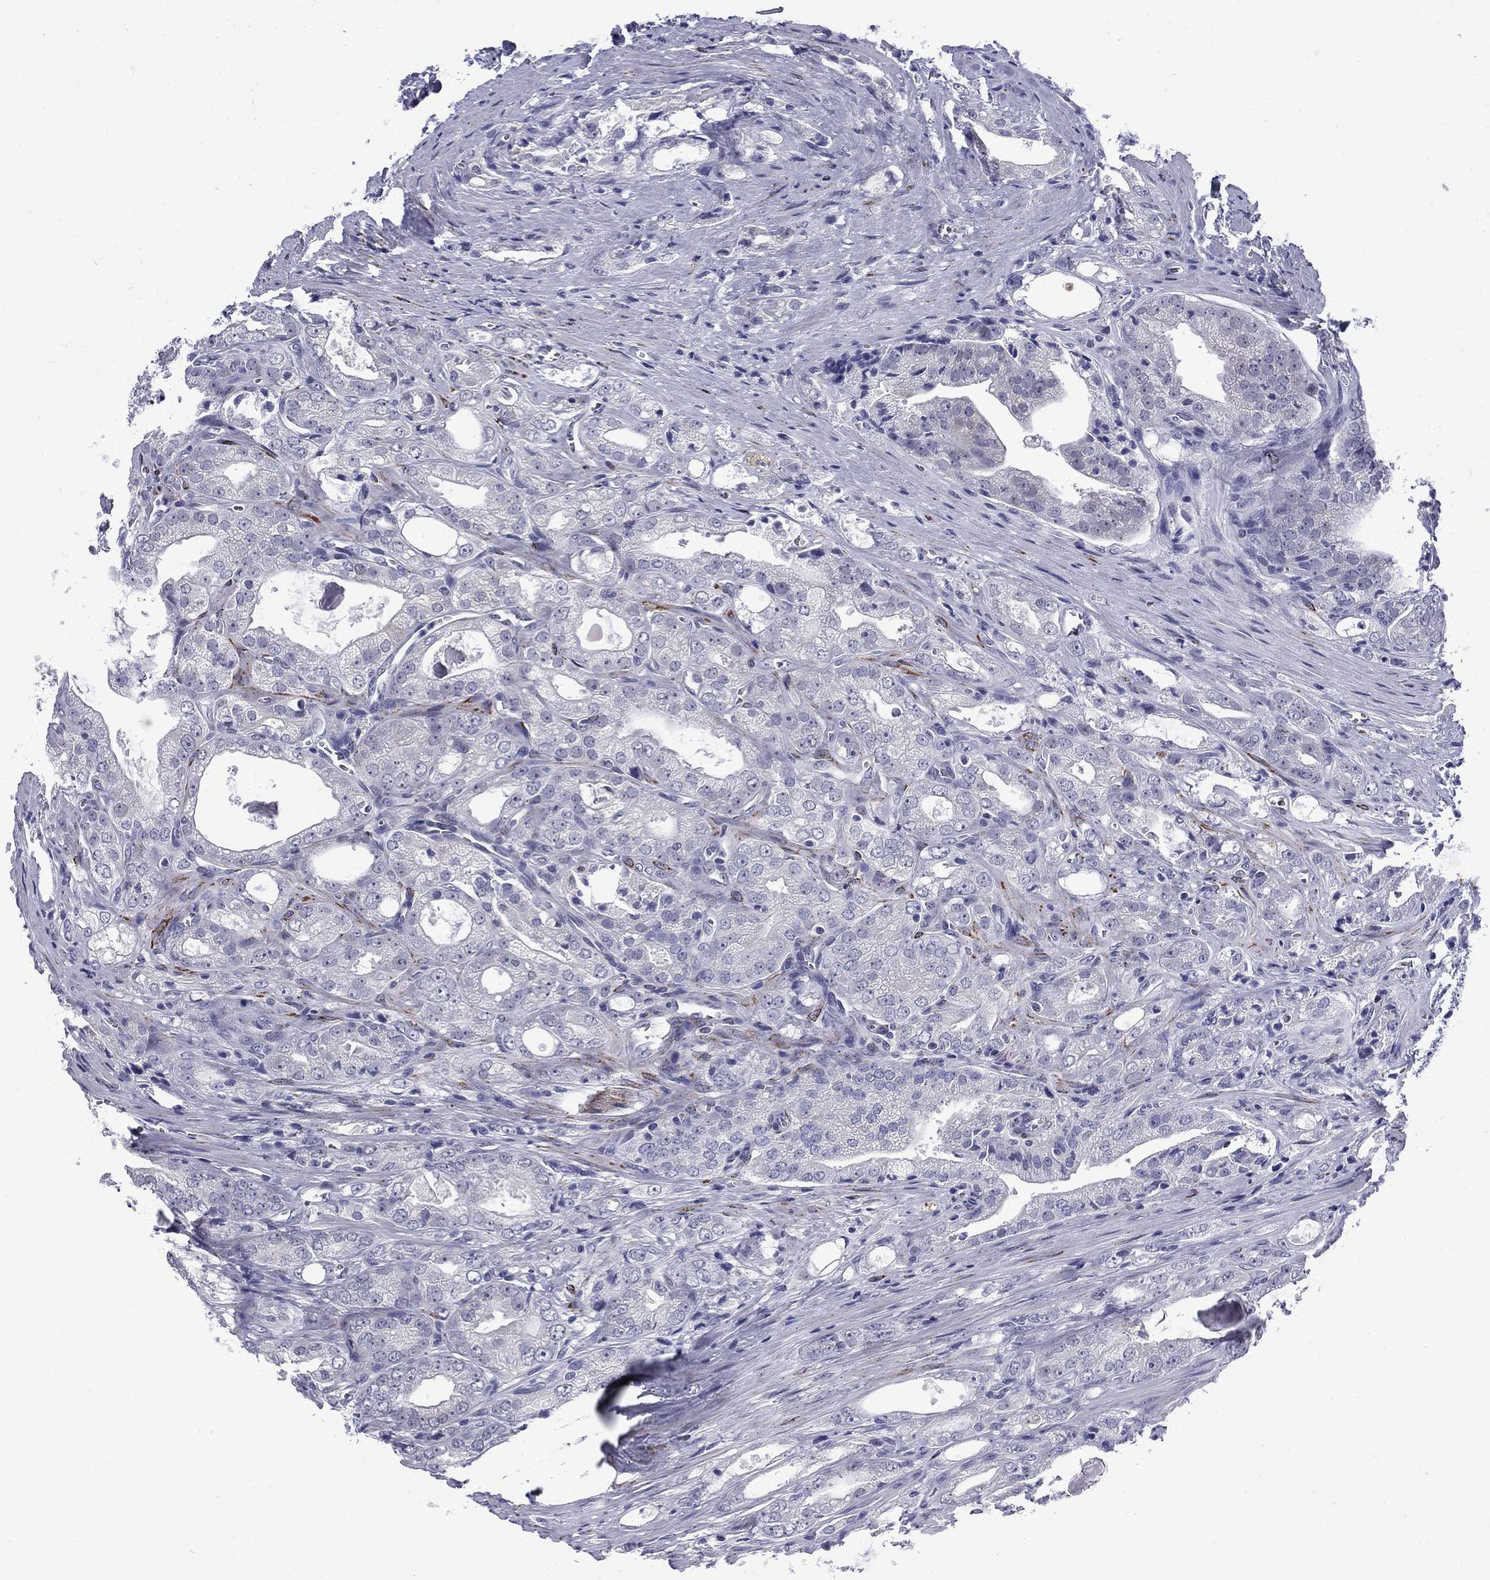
{"staining": {"intensity": "negative", "quantity": "none", "location": "none"}, "tissue": "prostate cancer", "cell_type": "Tumor cells", "image_type": "cancer", "snomed": [{"axis": "morphology", "description": "Adenocarcinoma, NOS"}, {"axis": "morphology", "description": "Adenocarcinoma, High grade"}, {"axis": "topography", "description": "Prostate"}], "caption": "Human prostate adenocarcinoma stained for a protein using immunohistochemistry (IHC) displays no positivity in tumor cells.", "gene": "MGARP", "patient": {"sex": "male", "age": 70}}